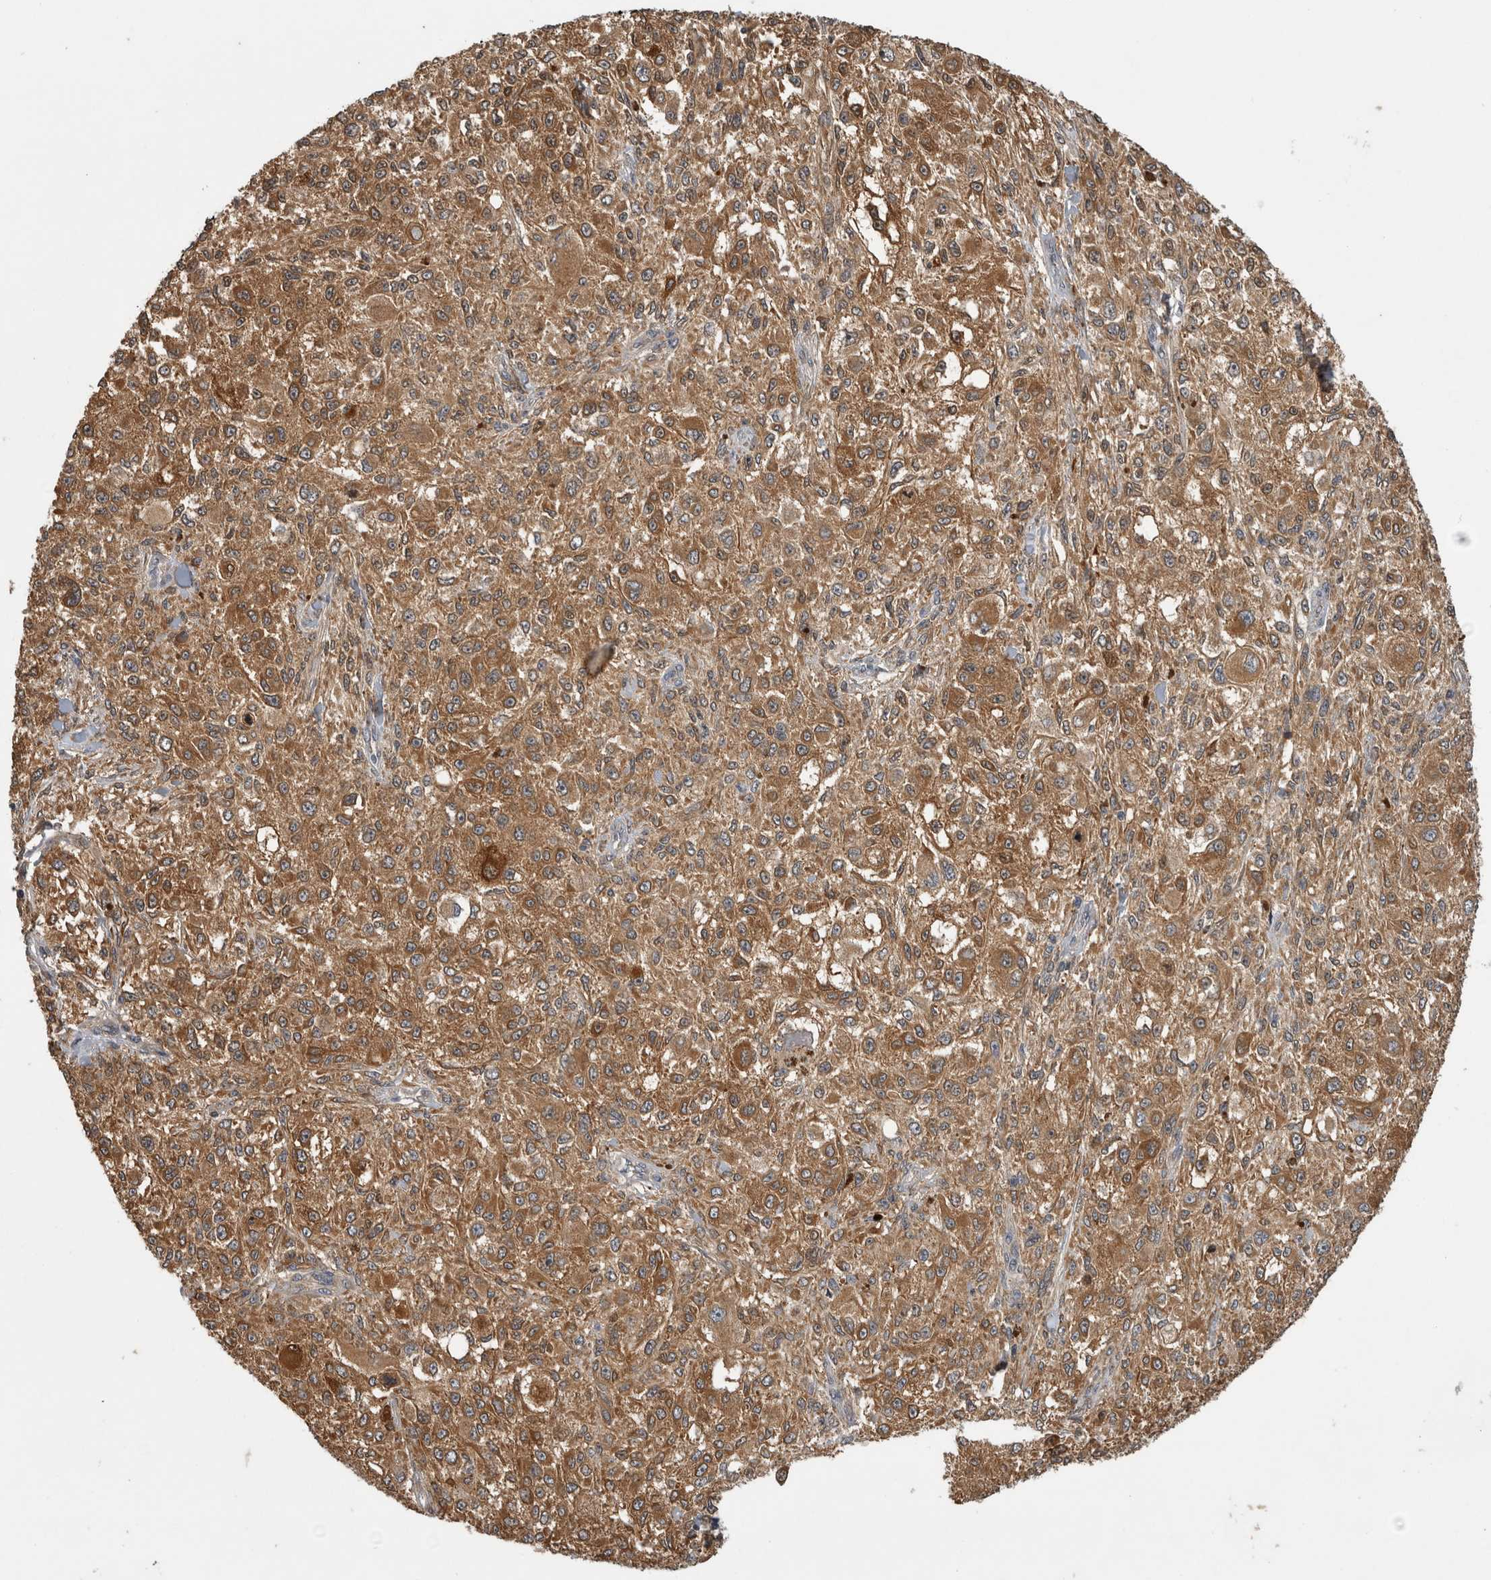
{"staining": {"intensity": "moderate", "quantity": ">75%", "location": "cytoplasmic/membranous"}, "tissue": "melanoma", "cell_type": "Tumor cells", "image_type": "cancer", "snomed": [{"axis": "morphology", "description": "Necrosis, NOS"}, {"axis": "morphology", "description": "Malignant melanoma, NOS"}, {"axis": "topography", "description": "Skin"}], "caption": "There is medium levels of moderate cytoplasmic/membranous staining in tumor cells of malignant melanoma, as demonstrated by immunohistochemical staining (brown color).", "gene": "TRMT61B", "patient": {"sex": "female", "age": 87}}